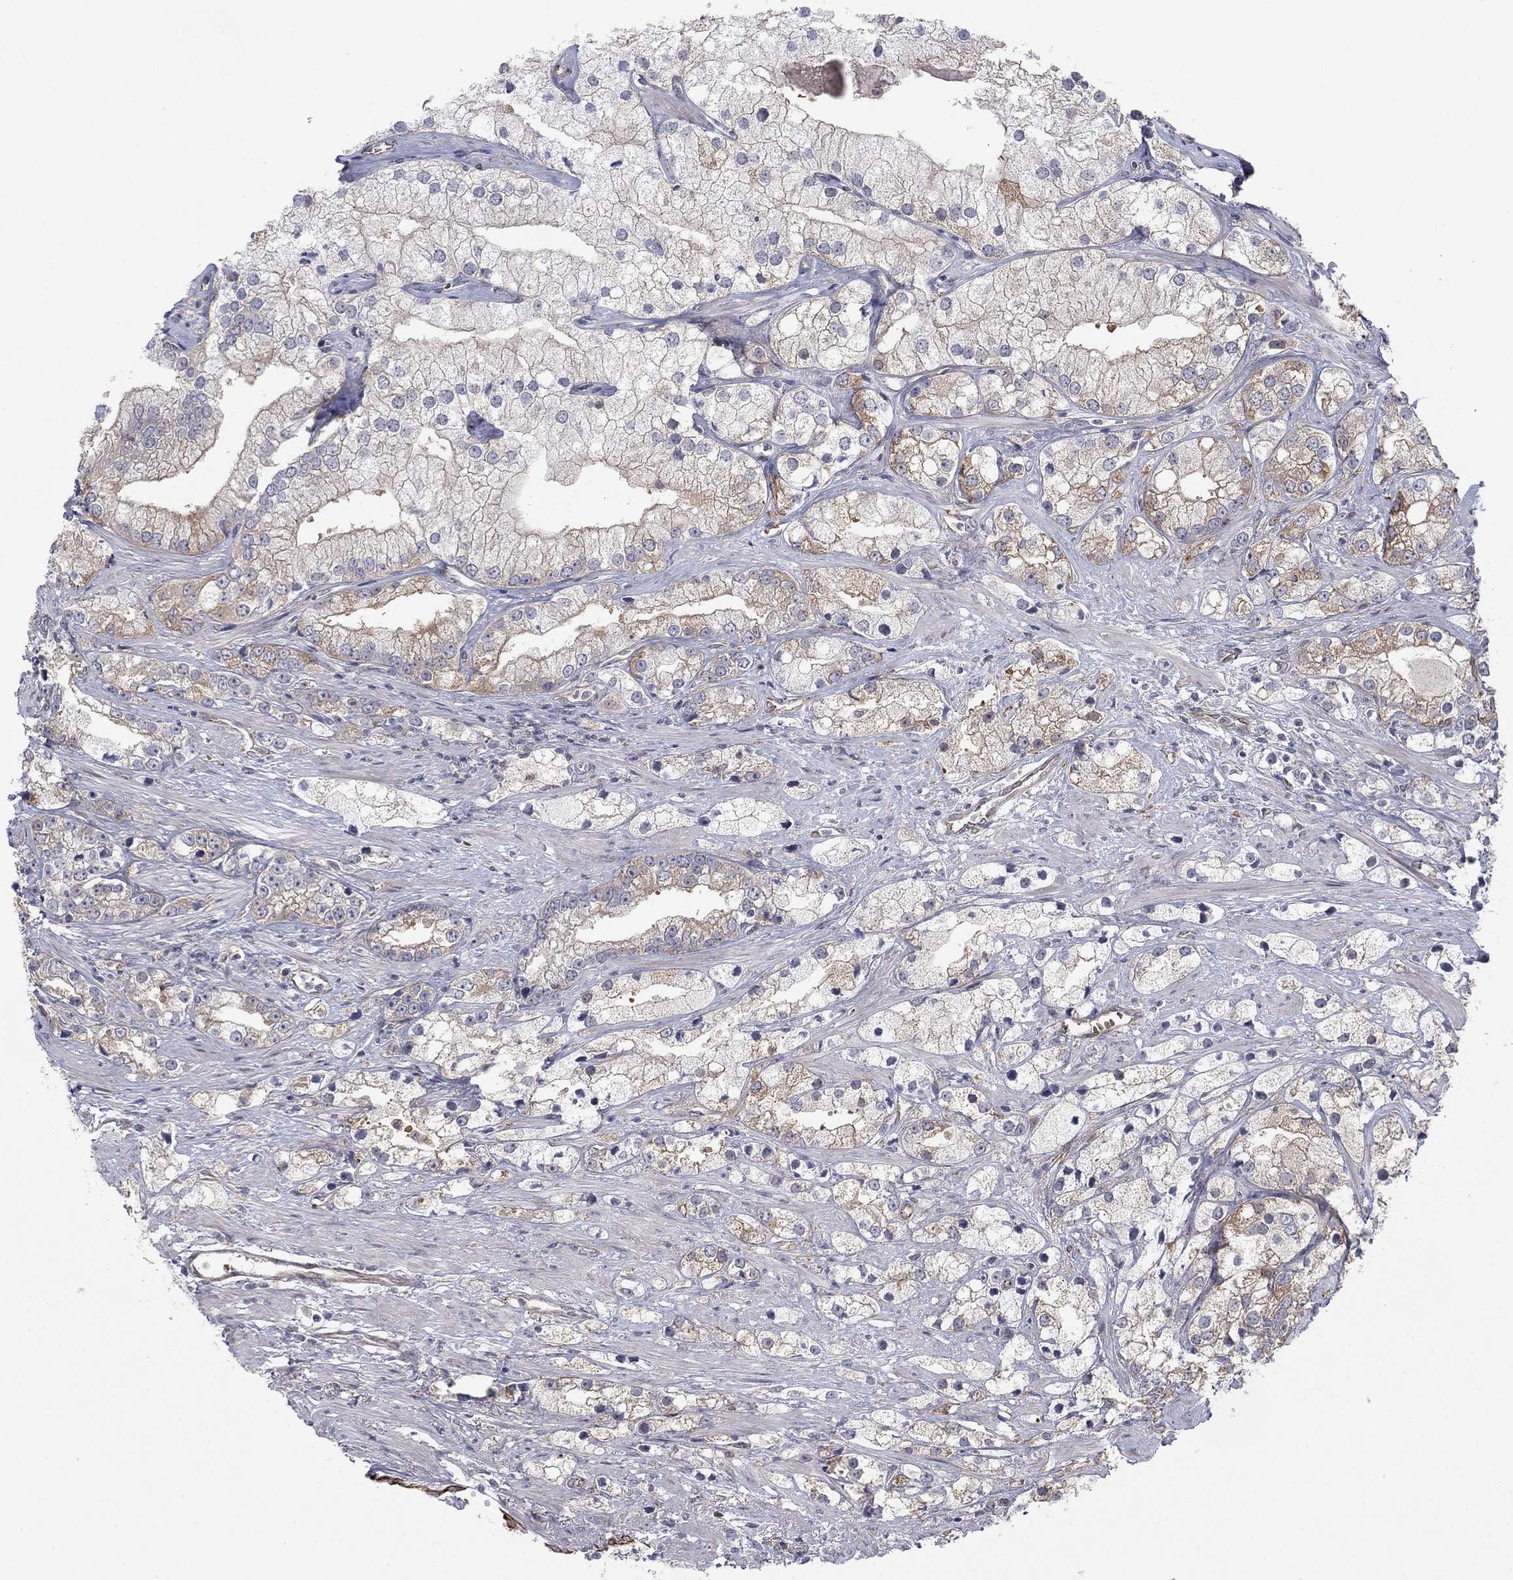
{"staining": {"intensity": "weak", "quantity": "25%-75%", "location": "cytoplasmic/membranous"}, "tissue": "prostate cancer", "cell_type": "Tumor cells", "image_type": "cancer", "snomed": [{"axis": "morphology", "description": "Adenocarcinoma, NOS"}, {"axis": "topography", "description": "Prostate and seminal vesicle, NOS"}, {"axis": "topography", "description": "Prostate"}], "caption": "Immunohistochemical staining of human adenocarcinoma (prostate) displays weak cytoplasmic/membranous protein staining in approximately 25%-75% of tumor cells.", "gene": "BCL11A", "patient": {"sex": "male", "age": 79}}